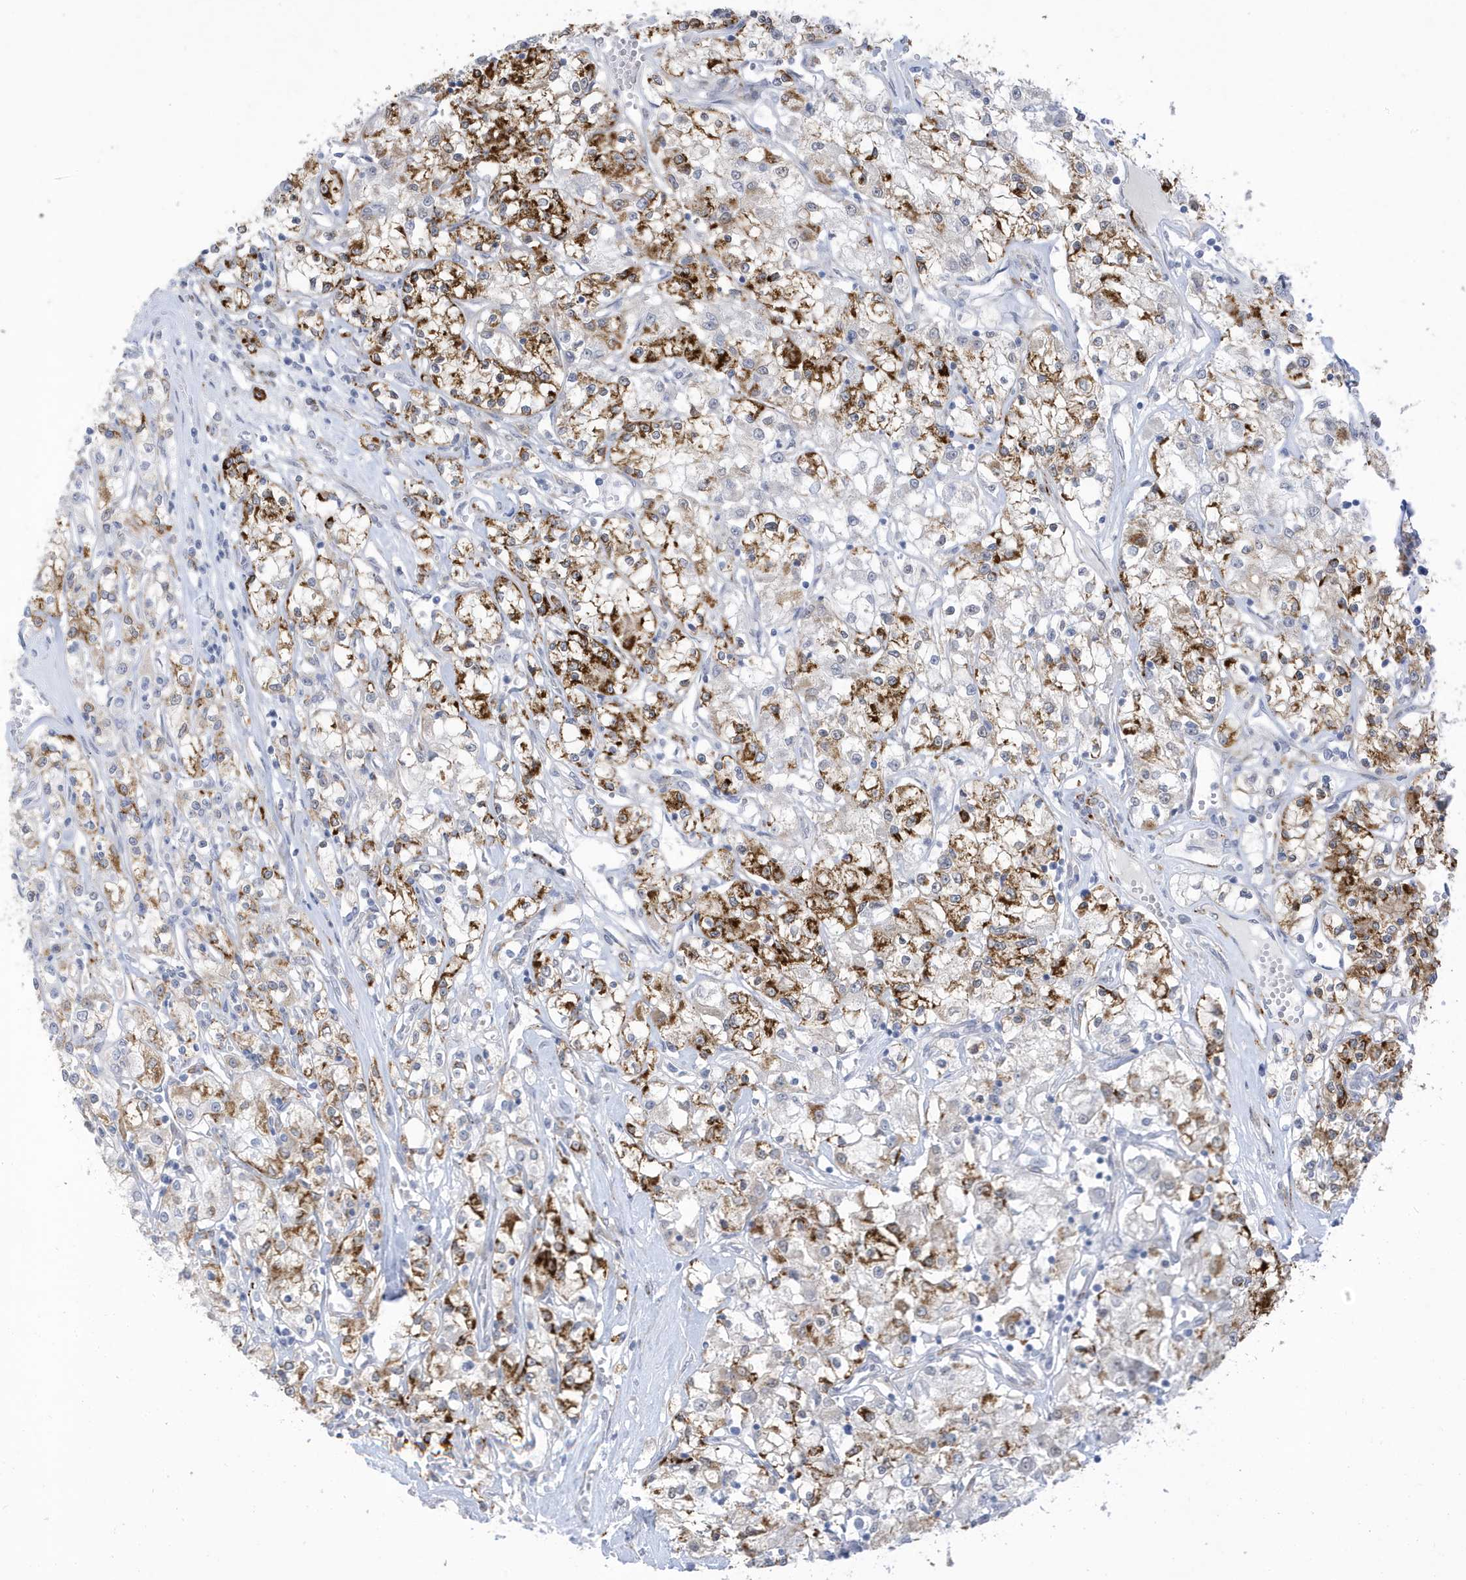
{"staining": {"intensity": "strong", "quantity": ">75%", "location": "cytoplasmic/membranous"}, "tissue": "renal cancer", "cell_type": "Tumor cells", "image_type": "cancer", "snomed": [{"axis": "morphology", "description": "Adenocarcinoma, NOS"}, {"axis": "topography", "description": "Kidney"}], "caption": "Immunohistochemical staining of renal adenocarcinoma shows strong cytoplasmic/membranous protein staining in about >75% of tumor cells. Using DAB (3,3'-diaminobenzidine) (brown) and hematoxylin (blue) stains, captured at high magnification using brightfield microscopy.", "gene": "PERM1", "patient": {"sex": "female", "age": 59}}